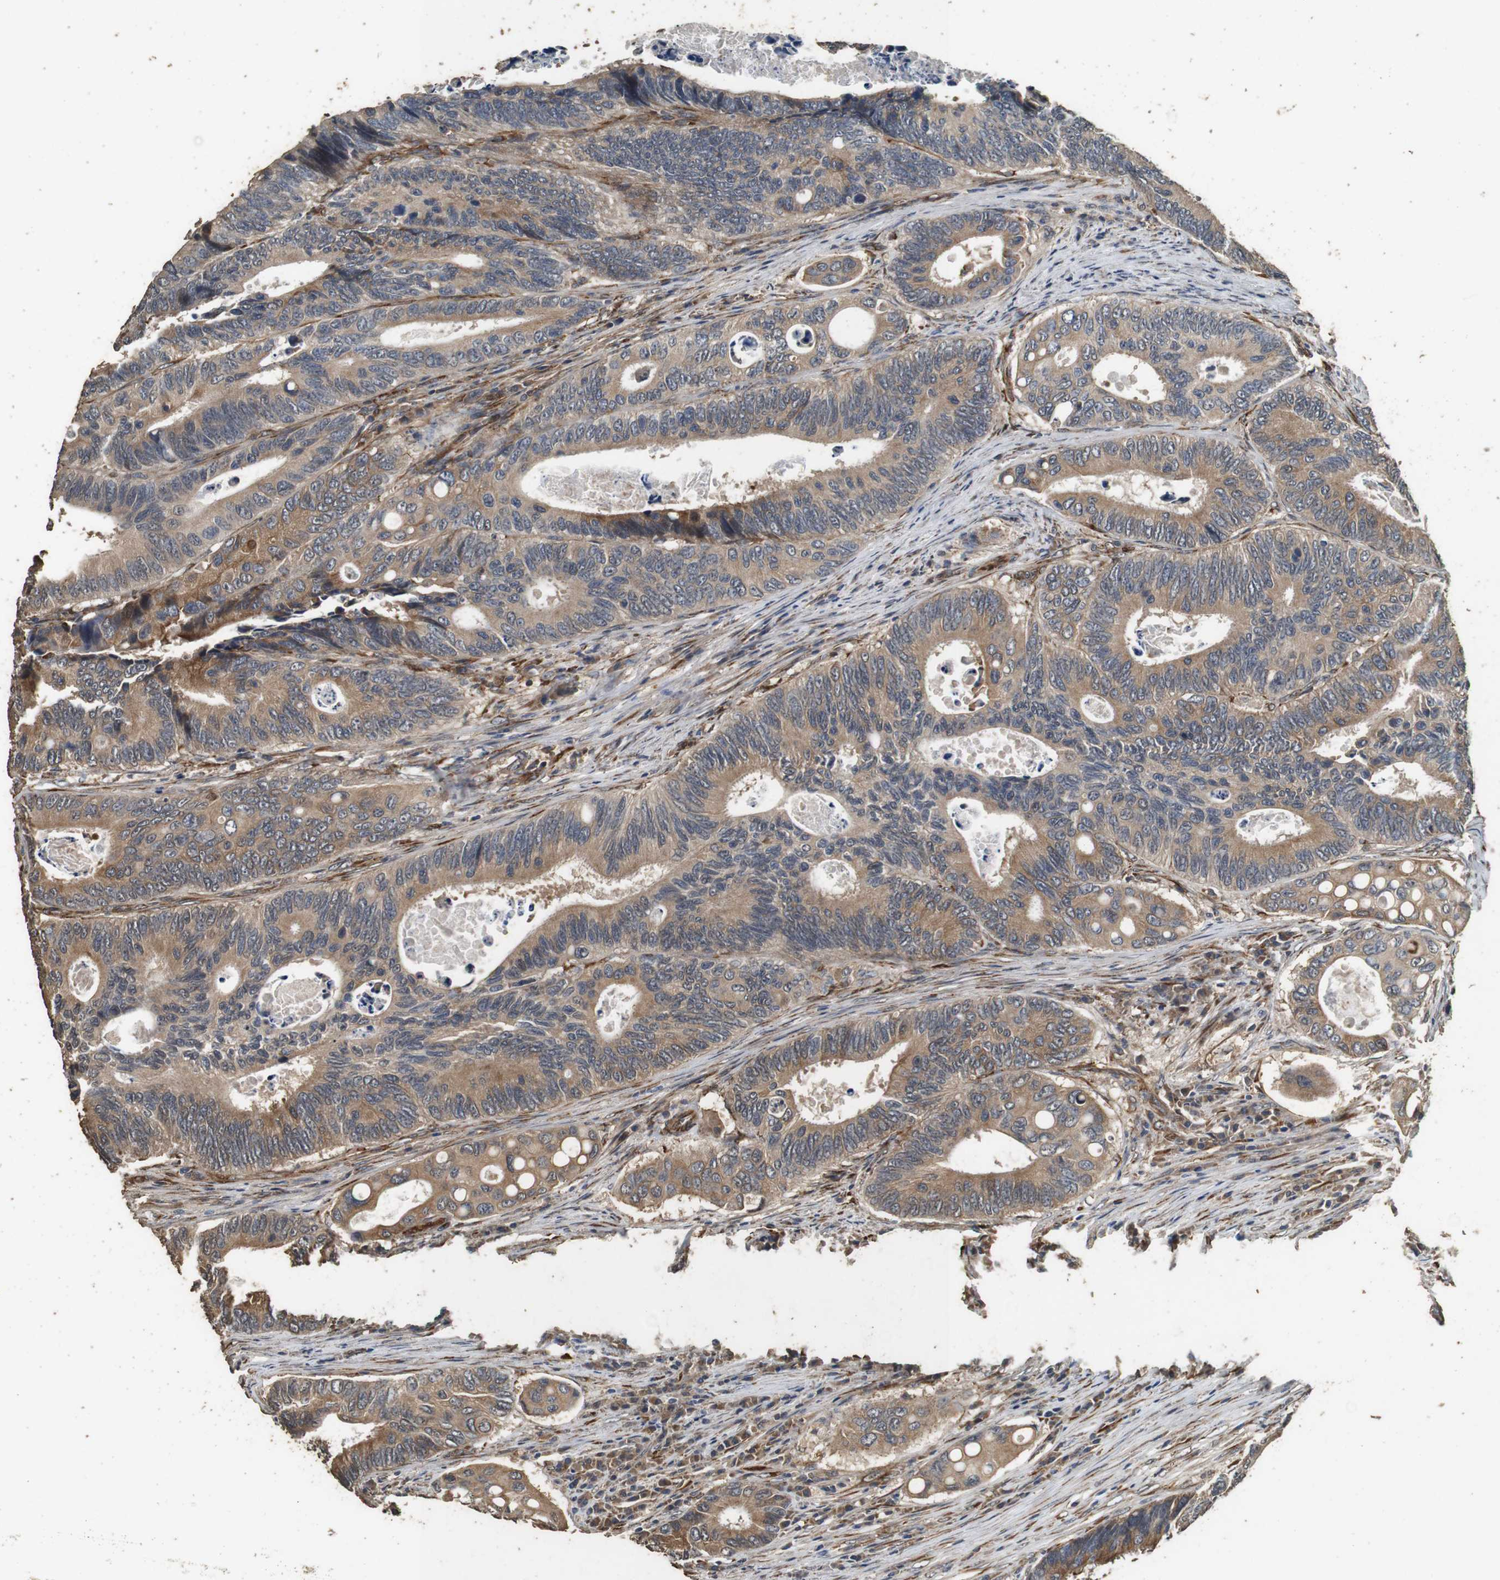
{"staining": {"intensity": "moderate", "quantity": ">75%", "location": "cytoplasmic/membranous"}, "tissue": "colorectal cancer", "cell_type": "Tumor cells", "image_type": "cancer", "snomed": [{"axis": "morphology", "description": "Inflammation, NOS"}, {"axis": "morphology", "description": "Adenocarcinoma, NOS"}, {"axis": "topography", "description": "Colon"}], "caption": "Approximately >75% of tumor cells in colorectal cancer display moderate cytoplasmic/membranous protein positivity as visualized by brown immunohistochemical staining.", "gene": "CNPY4", "patient": {"sex": "male", "age": 72}}